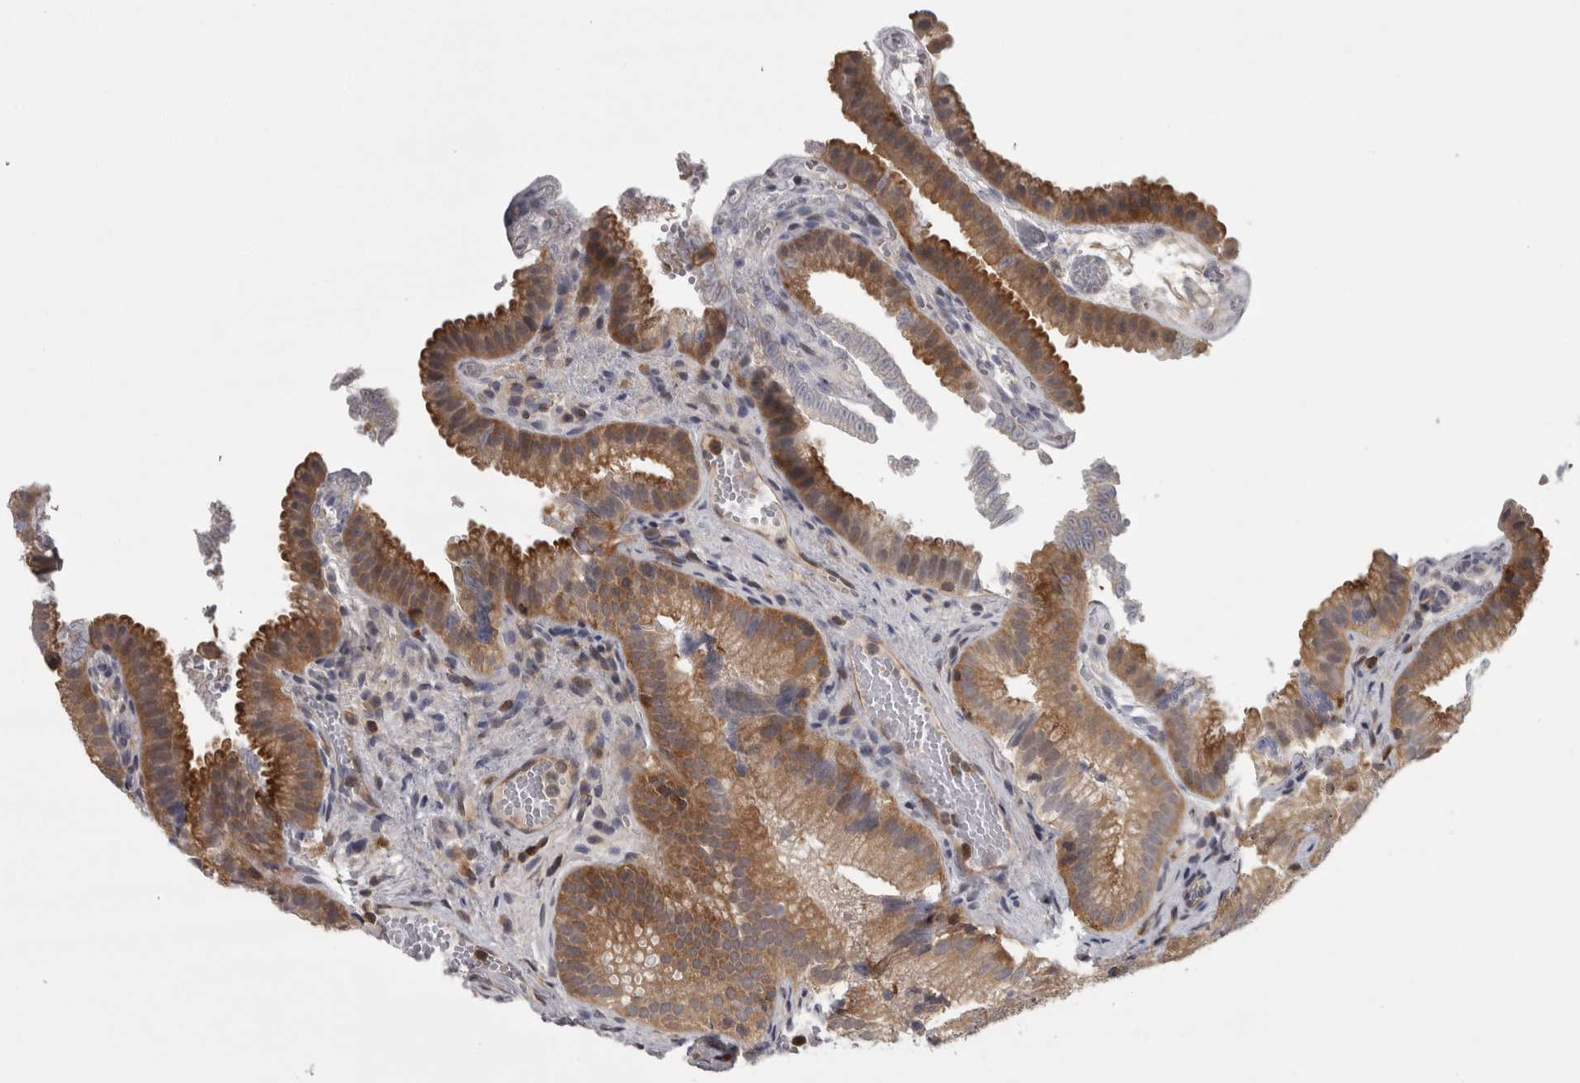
{"staining": {"intensity": "moderate", "quantity": ">75%", "location": "cytoplasmic/membranous"}, "tissue": "gallbladder", "cell_type": "Glandular cells", "image_type": "normal", "snomed": [{"axis": "morphology", "description": "Normal tissue, NOS"}, {"axis": "topography", "description": "Gallbladder"}], "caption": "Gallbladder stained for a protein displays moderate cytoplasmic/membranous positivity in glandular cells. The protein is stained brown, and the nuclei are stained in blue (DAB (3,3'-diaminobenzidine) IHC with brightfield microscopy, high magnification).", "gene": "CACYBP", "patient": {"sex": "female", "age": 30}}